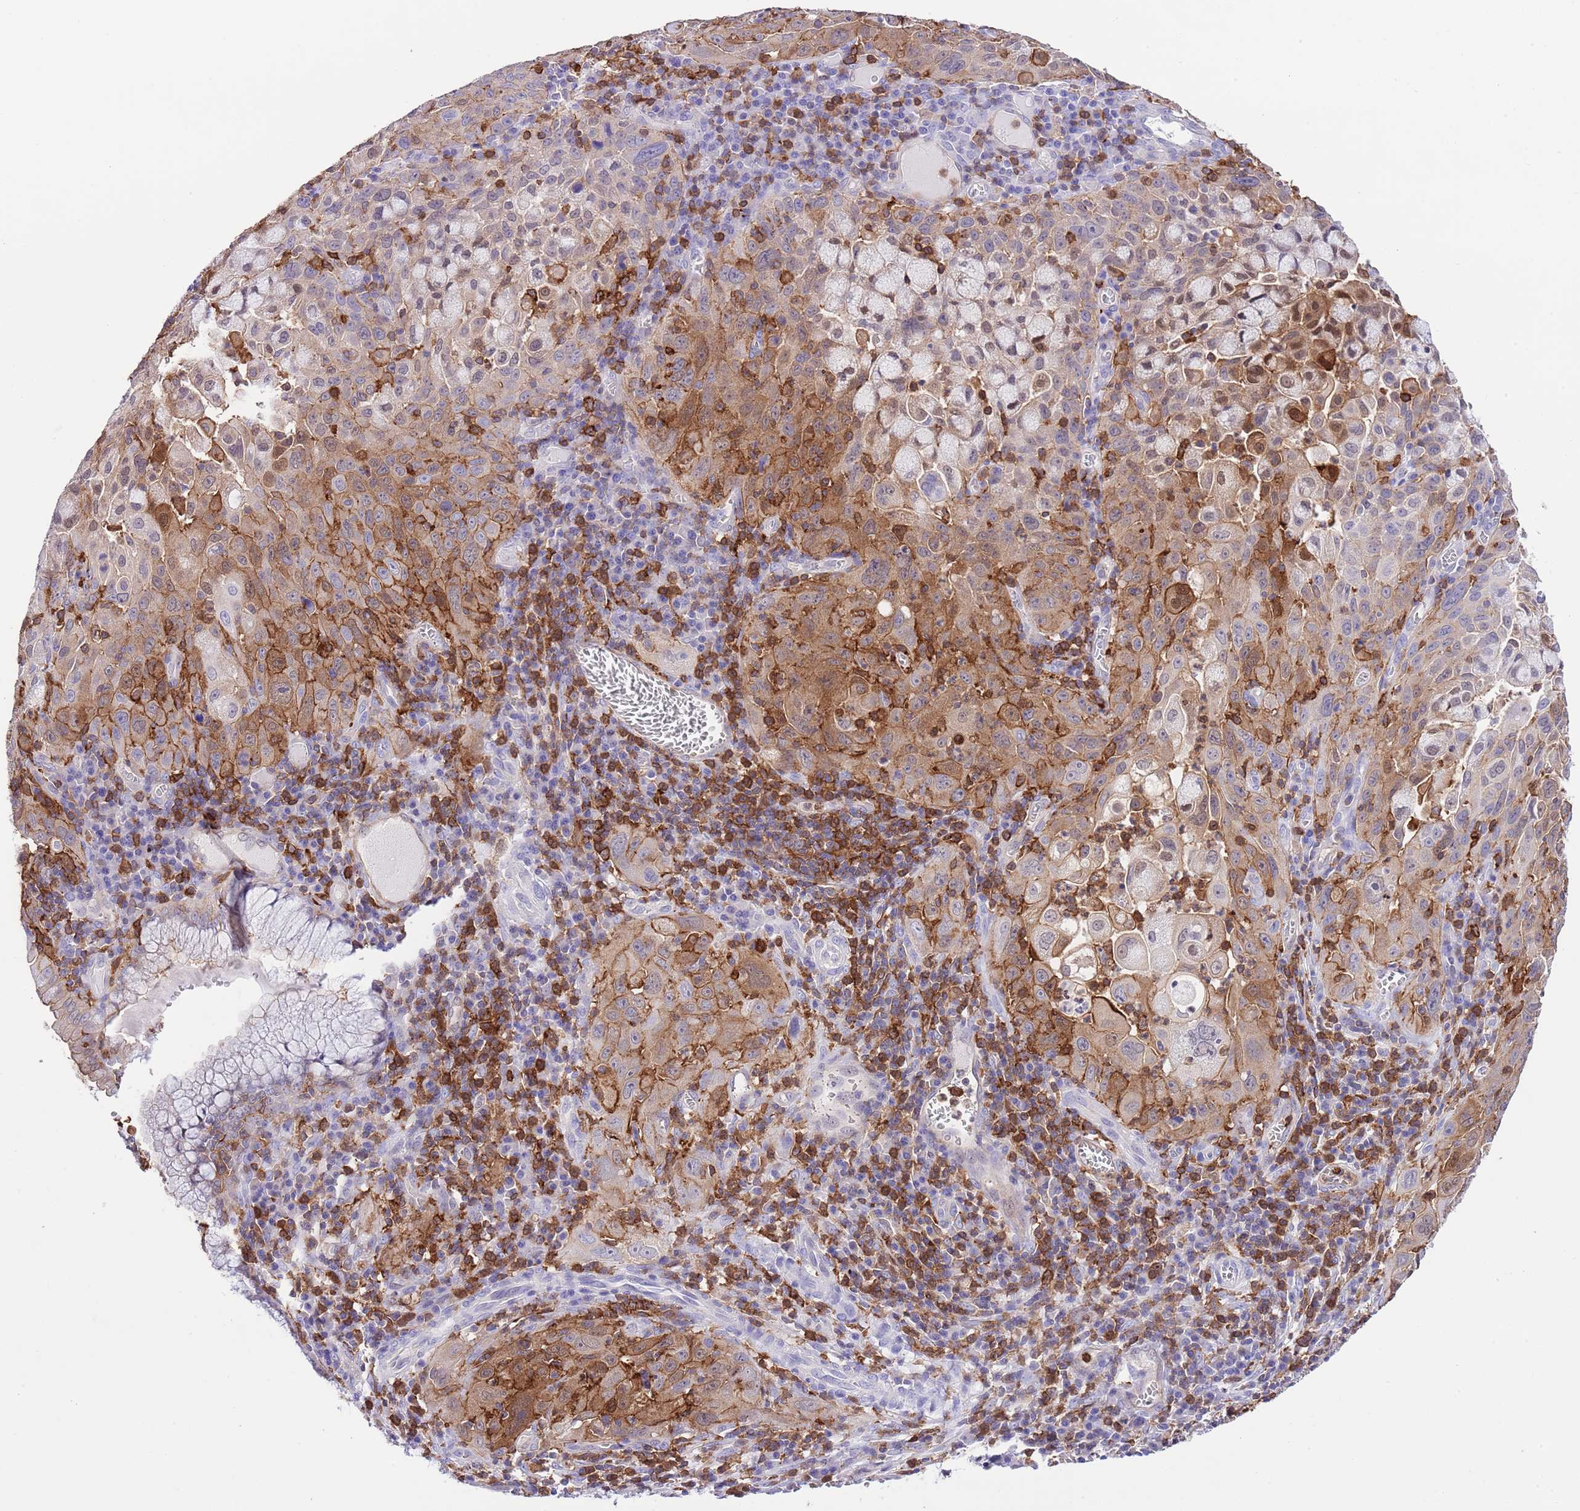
{"staining": {"intensity": "moderate", "quantity": "25%-75%", "location": "cytoplasmic/membranous"}, "tissue": "cervical cancer", "cell_type": "Tumor cells", "image_type": "cancer", "snomed": [{"axis": "morphology", "description": "Squamous cell carcinoma, NOS"}, {"axis": "topography", "description": "Cervix"}], "caption": "Immunohistochemical staining of human cervical cancer displays medium levels of moderate cytoplasmic/membranous staining in about 25%-75% of tumor cells. (DAB (3,3'-diaminobenzidine) IHC, brown staining for protein, blue staining for nuclei).", "gene": "EFHD2", "patient": {"sex": "female", "age": 42}}